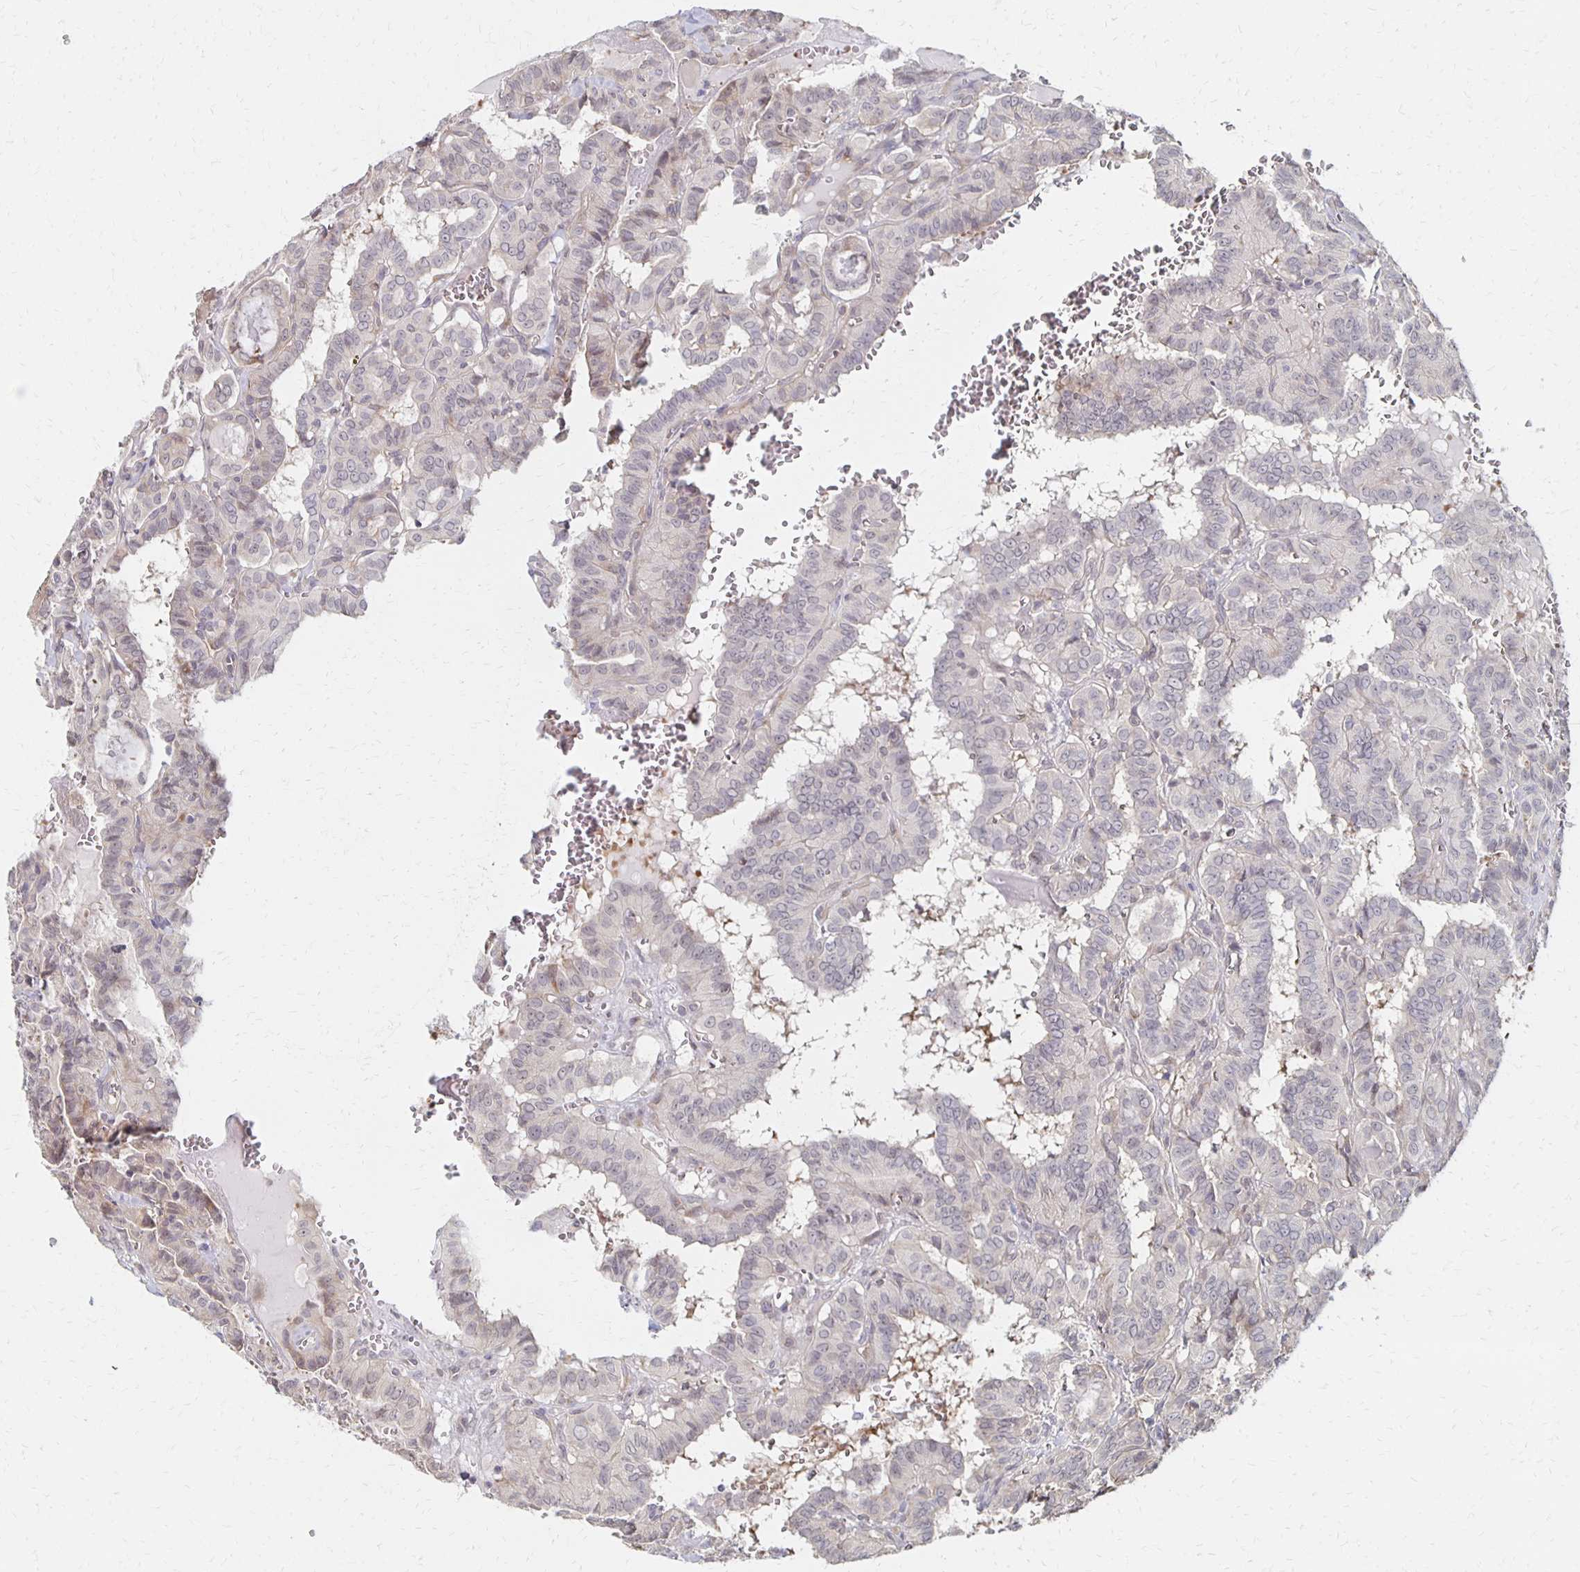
{"staining": {"intensity": "negative", "quantity": "none", "location": "none"}, "tissue": "thyroid cancer", "cell_type": "Tumor cells", "image_type": "cancer", "snomed": [{"axis": "morphology", "description": "Papillary adenocarcinoma, NOS"}, {"axis": "topography", "description": "Thyroid gland"}], "caption": "There is no significant positivity in tumor cells of thyroid papillary adenocarcinoma.", "gene": "PRKCB", "patient": {"sex": "female", "age": 21}}